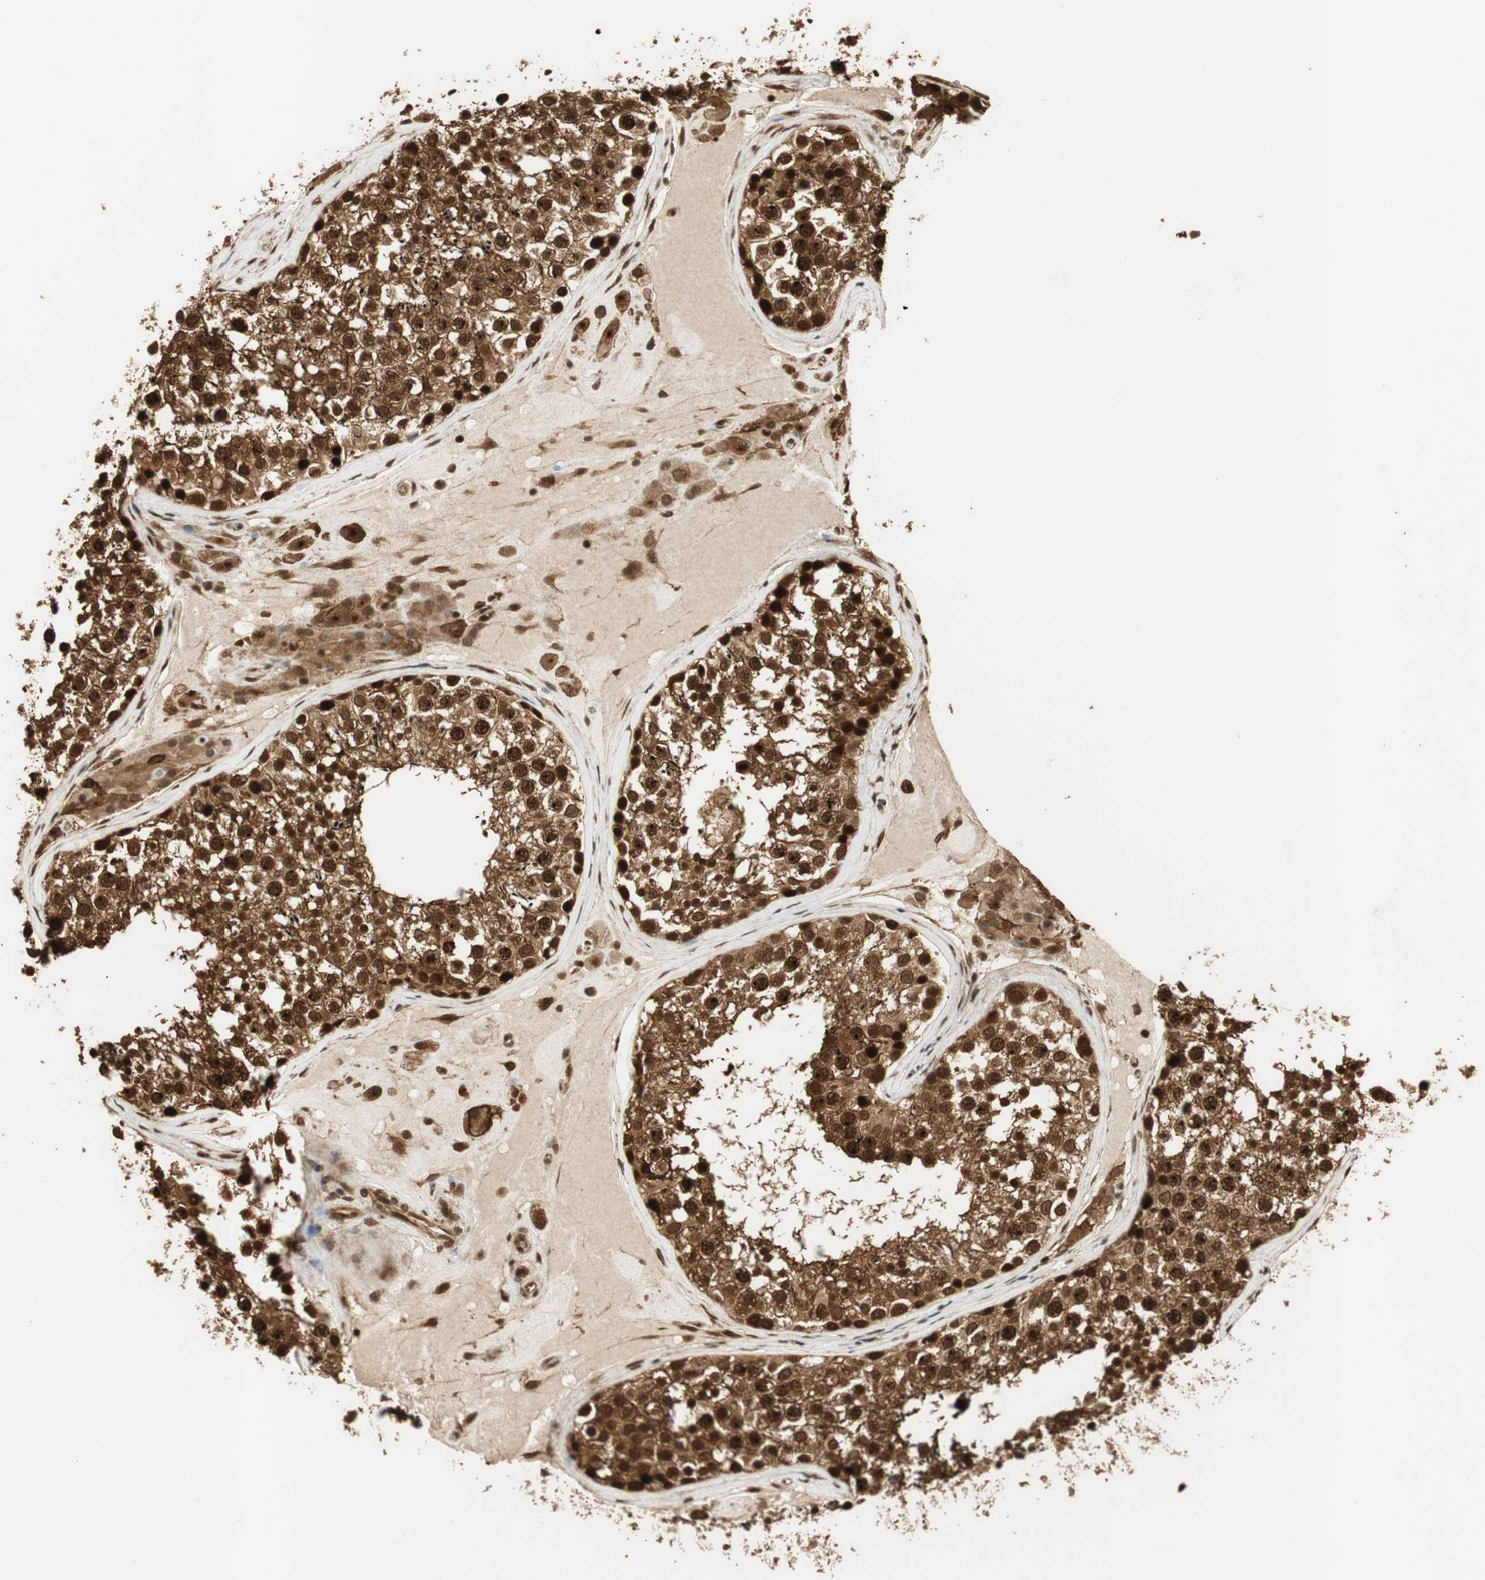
{"staining": {"intensity": "strong", "quantity": ">75%", "location": "cytoplasmic/membranous,nuclear"}, "tissue": "testis", "cell_type": "Cells in seminiferous ducts", "image_type": "normal", "snomed": [{"axis": "morphology", "description": "Normal tissue, NOS"}, {"axis": "topography", "description": "Testis"}], "caption": "Immunohistochemistry photomicrograph of benign human testis stained for a protein (brown), which exhibits high levels of strong cytoplasmic/membranous,nuclear positivity in about >75% of cells in seminiferous ducts.", "gene": "RPA3", "patient": {"sex": "male", "age": 46}}